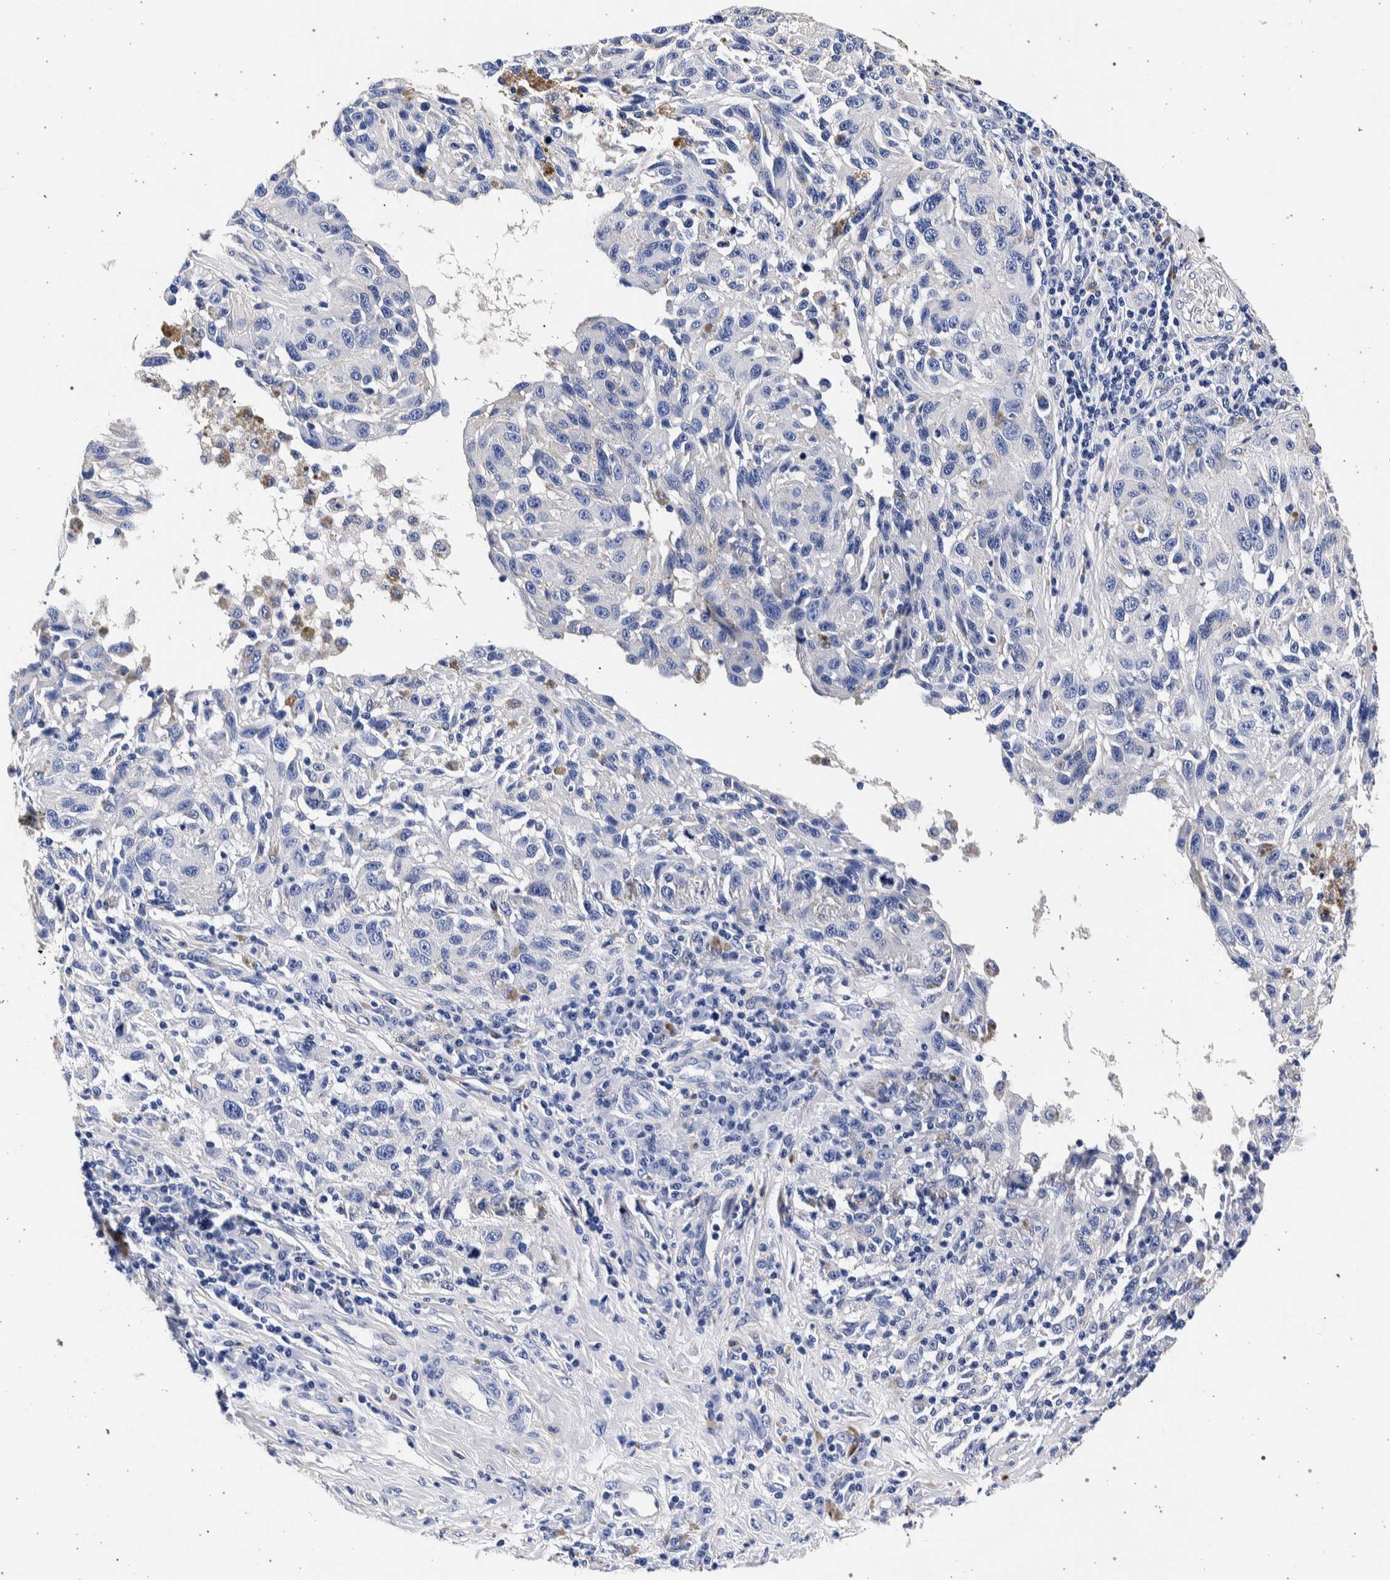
{"staining": {"intensity": "negative", "quantity": "none", "location": "none"}, "tissue": "melanoma", "cell_type": "Tumor cells", "image_type": "cancer", "snomed": [{"axis": "morphology", "description": "Malignant melanoma, NOS"}, {"axis": "topography", "description": "Skin"}], "caption": "Tumor cells are negative for protein expression in human malignant melanoma.", "gene": "NIBAN2", "patient": {"sex": "female", "age": 73}}